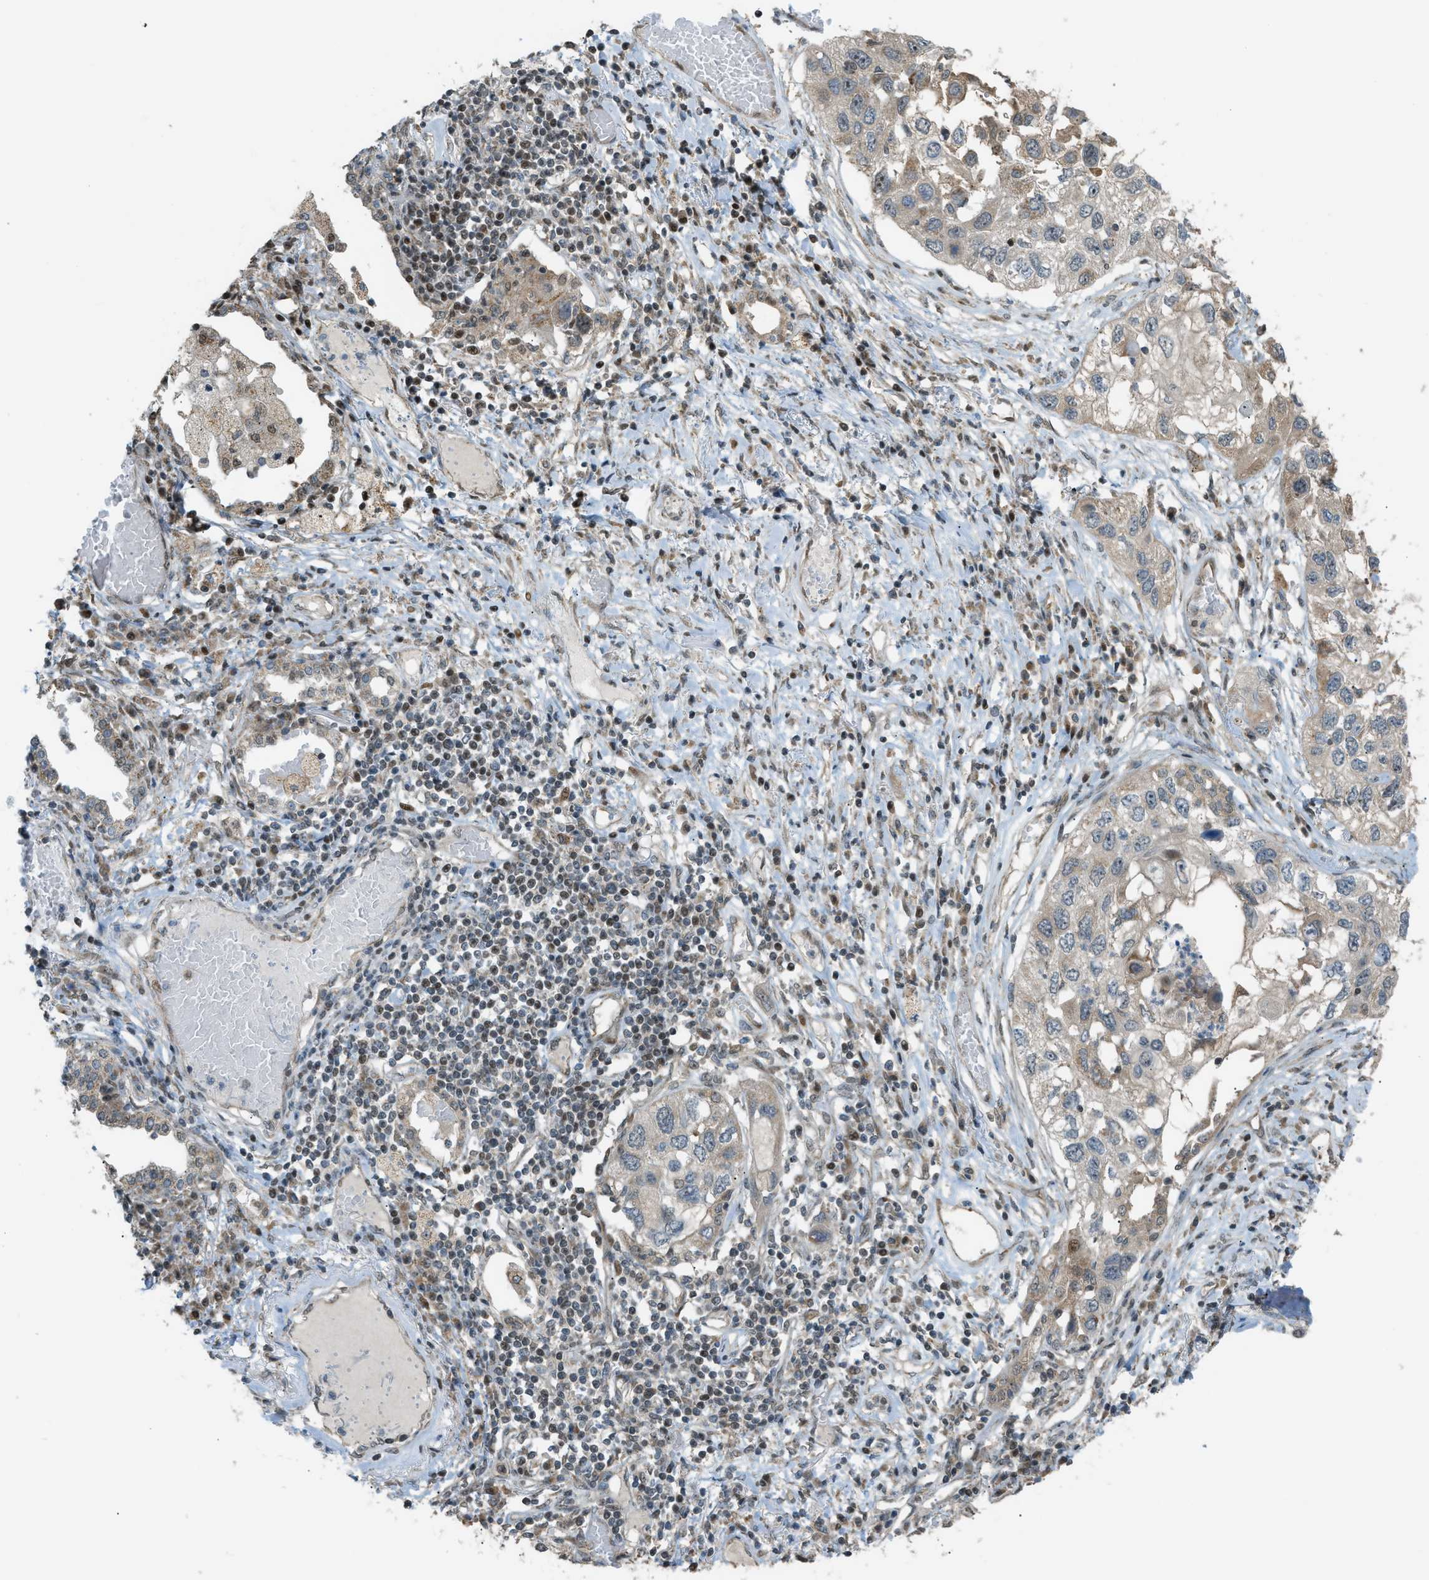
{"staining": {"intensity": "weak", "quantity": "25%-75%", "location": "cytoplasmic/membranous,nuclear"}, "tissue": "lung cancer", "cell_type": "Tumor cells", "image_type": "cancer", "snomed": [{"axis": "morphology", "description": "Squamous cell carcinoma, NOS"}, {"axis": "topography", "description": "Lung"}], "caption": "This is an image of IHC staining of lung squamous cell carcinoma, which shows weak positivity in the cytoplasmic/membranous and nuclear of tumor cells.", "gene": "CCDC186", "patient": {"sex": "male", "age": 71}}